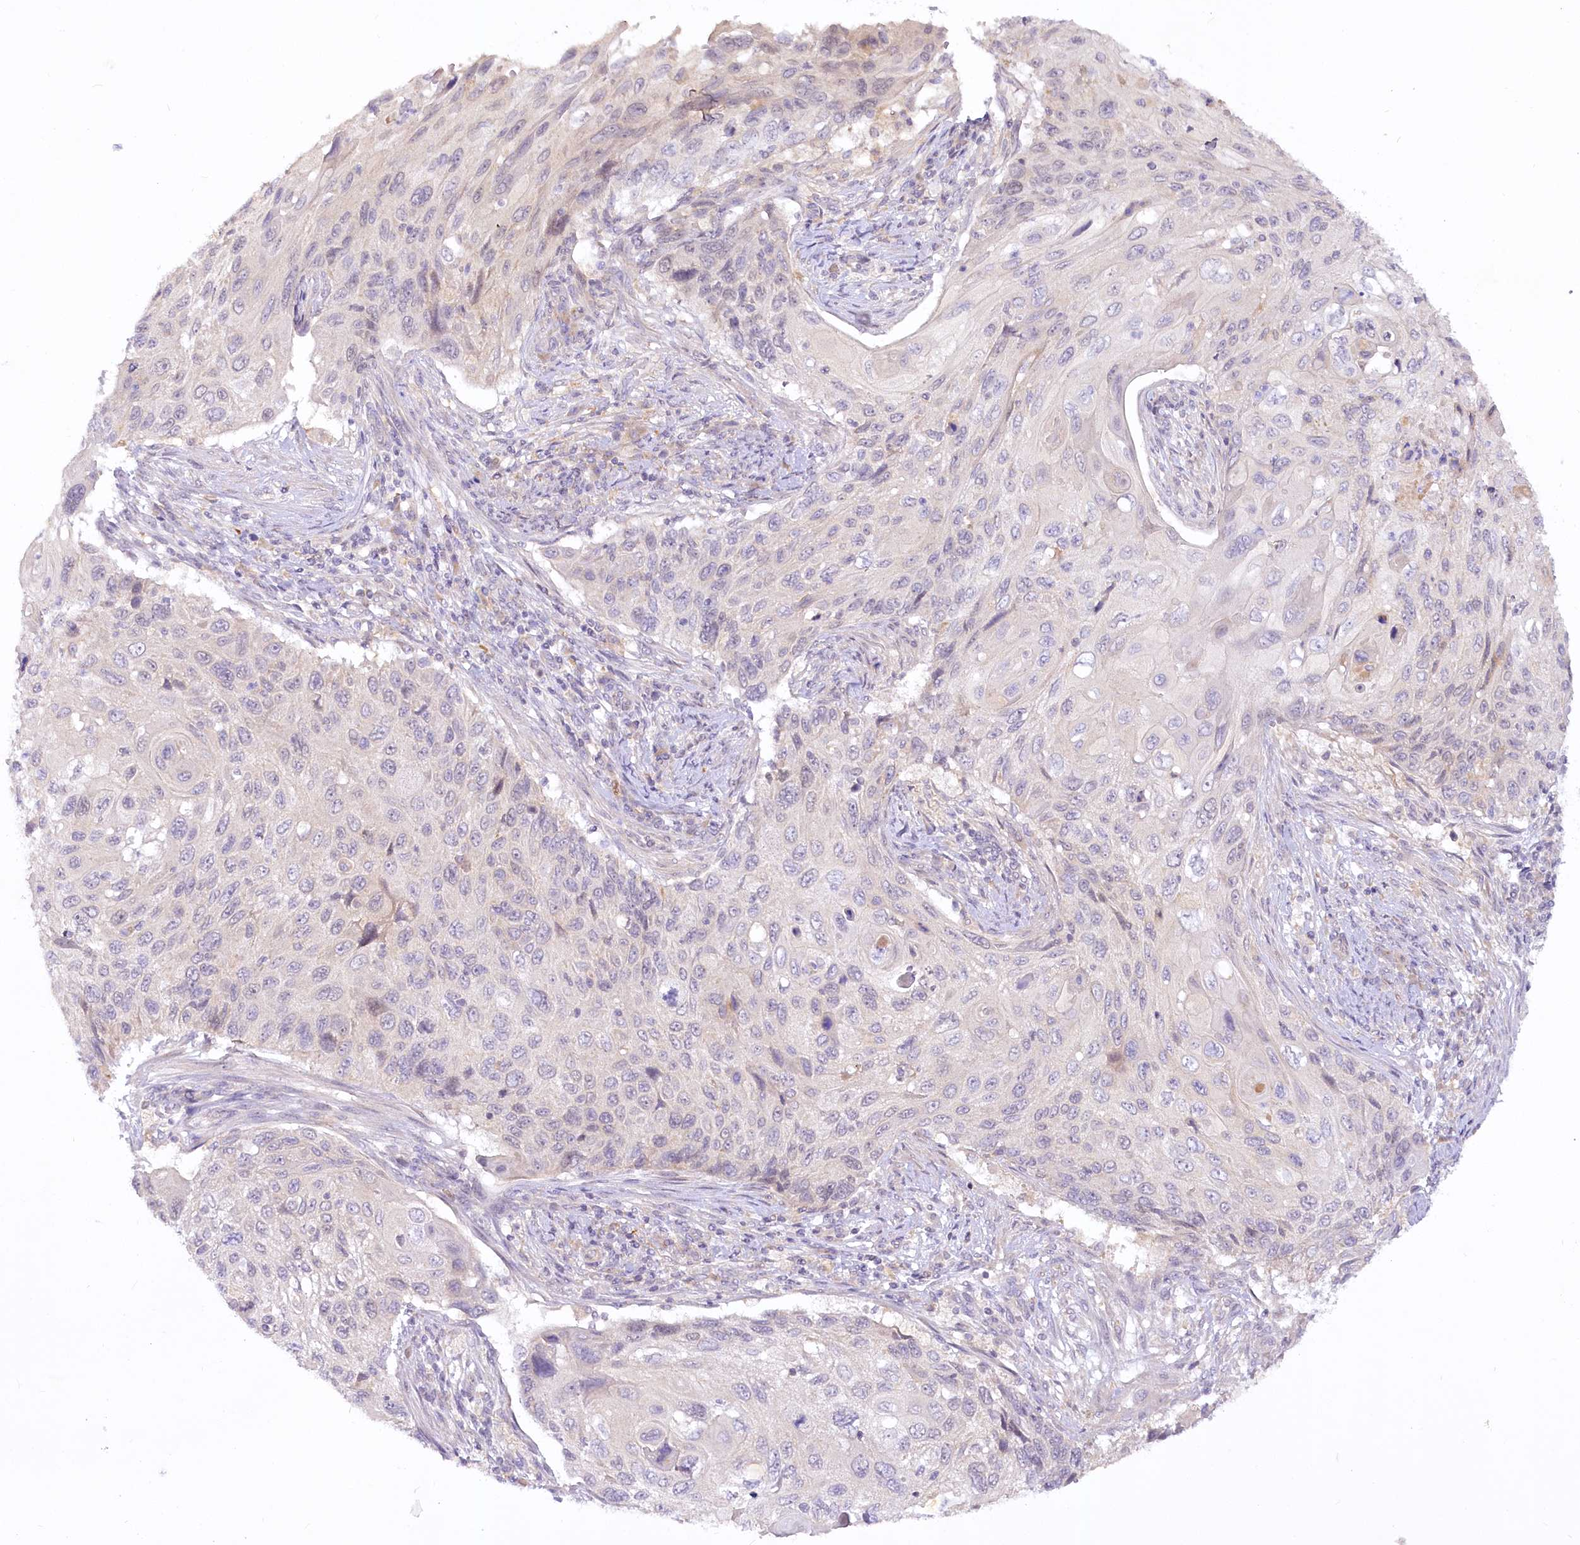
{"staining": {"intensity": "negative", "quantity": "none", "location": "none"}, "tissue": "cervical cancer", "cell_type": "Tumor cells", "image_type": "cancer", "snomed": [{"axis": "morphology", "description": "Squamous cell carcinoma, NOS"}, {"axis": "topography", "description": "Cervix"}], "caption": "Squamous cell carcinoma (cervical) was stained to show a protein in brown. There is no significant staining in tumor cells.", "gene": "EFHC2", "patient": {"sex": "female", "age": 70}}